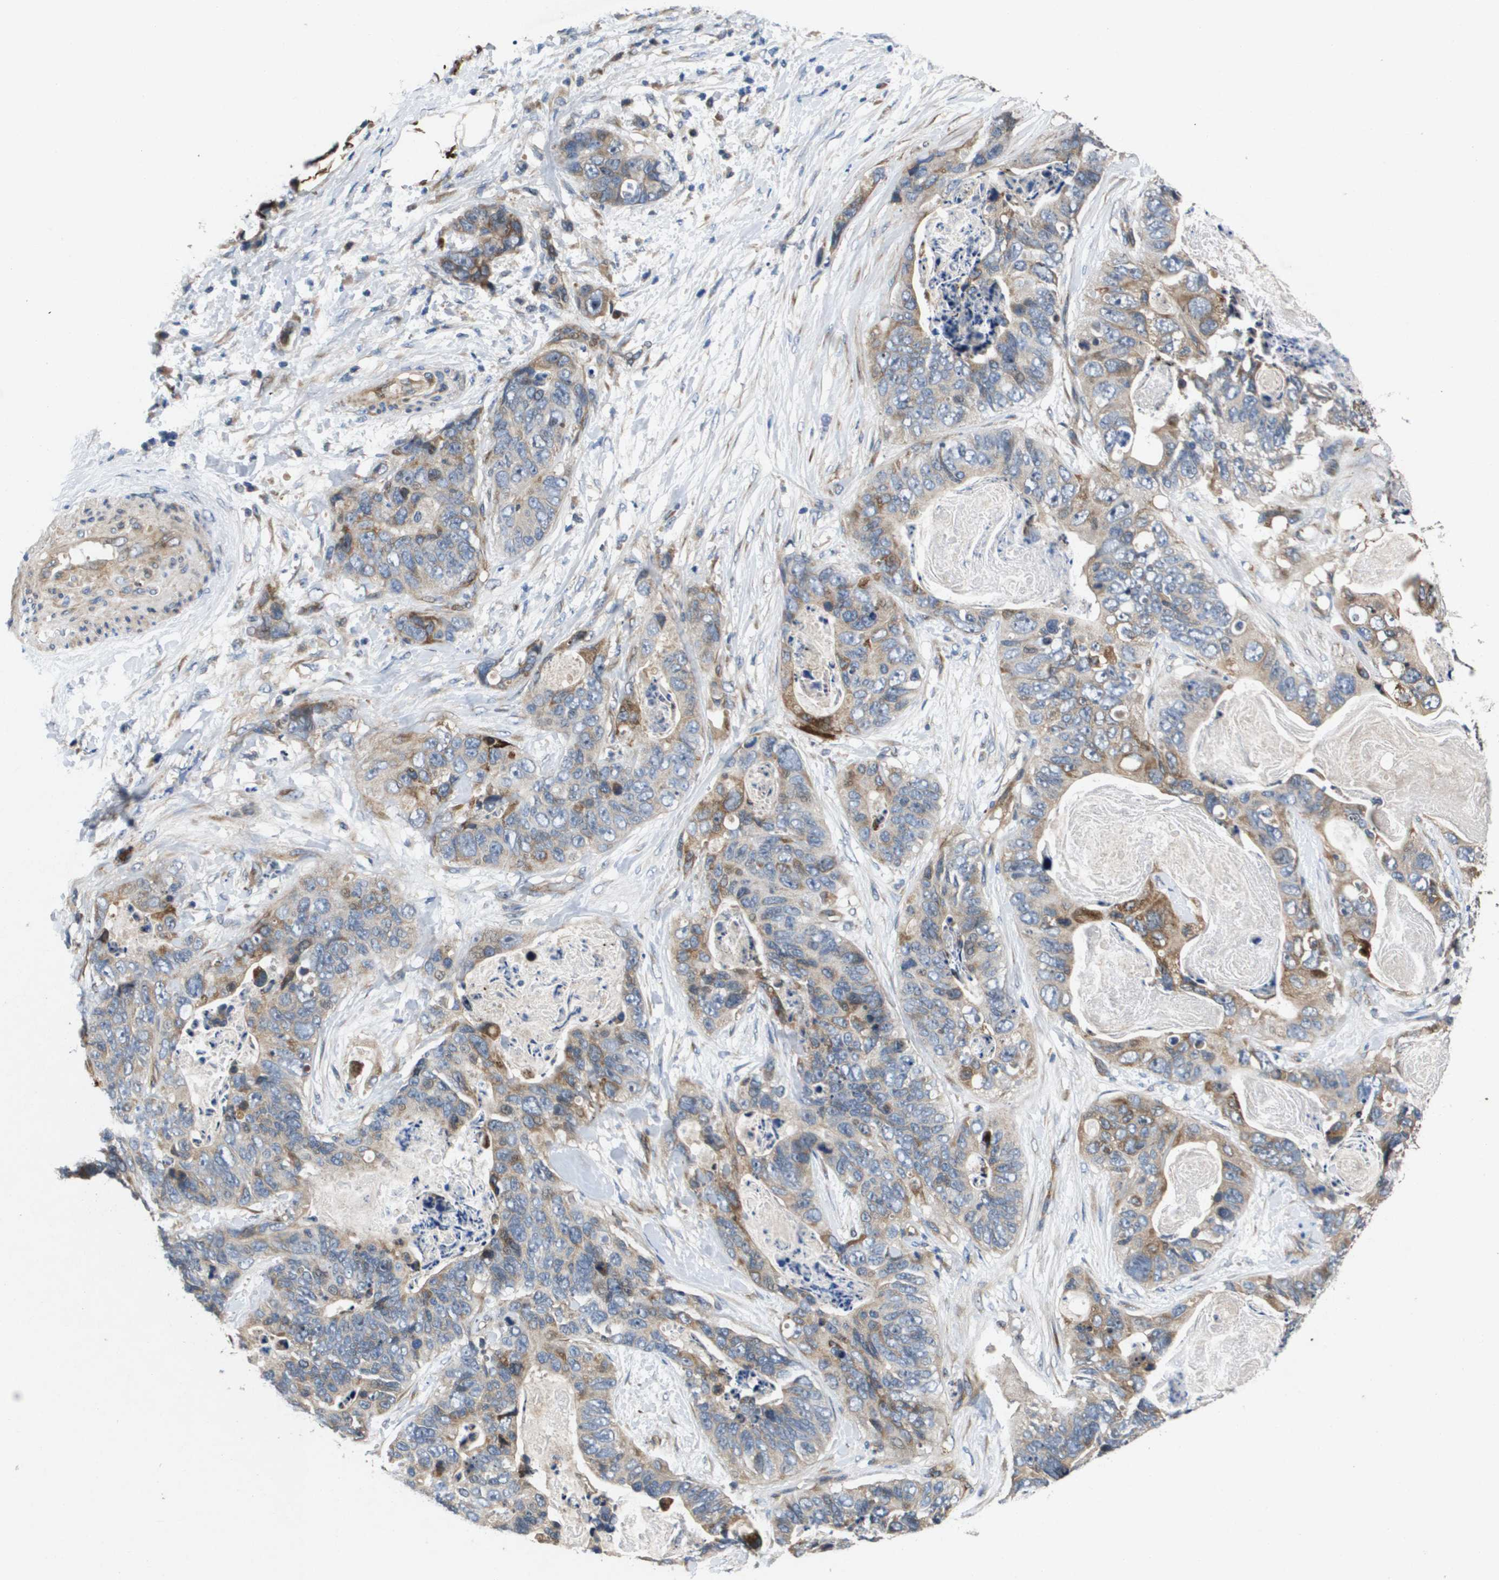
{"staining": {"intensity": "moderate", "quantity": "<25%", "location": "cytoplasmic/membranous"}, "tissue": "stomach cancer", "cell_type": "Tumor cells", "image_type": "cancer", "snomed": [{"axis": "morphology", "description": "Adenocarcinoma, NOS"}, {"axis": "topography", "description": "Stomach"}], "caption": "The histopathology image displays a brown stain indicating the presence of a protein in the cytoplasmic/membranous of tumor cells in stomach adenocarcinoma.", "gene": "ENTPD2", "patient": {"sex": "female", "age": 89}}